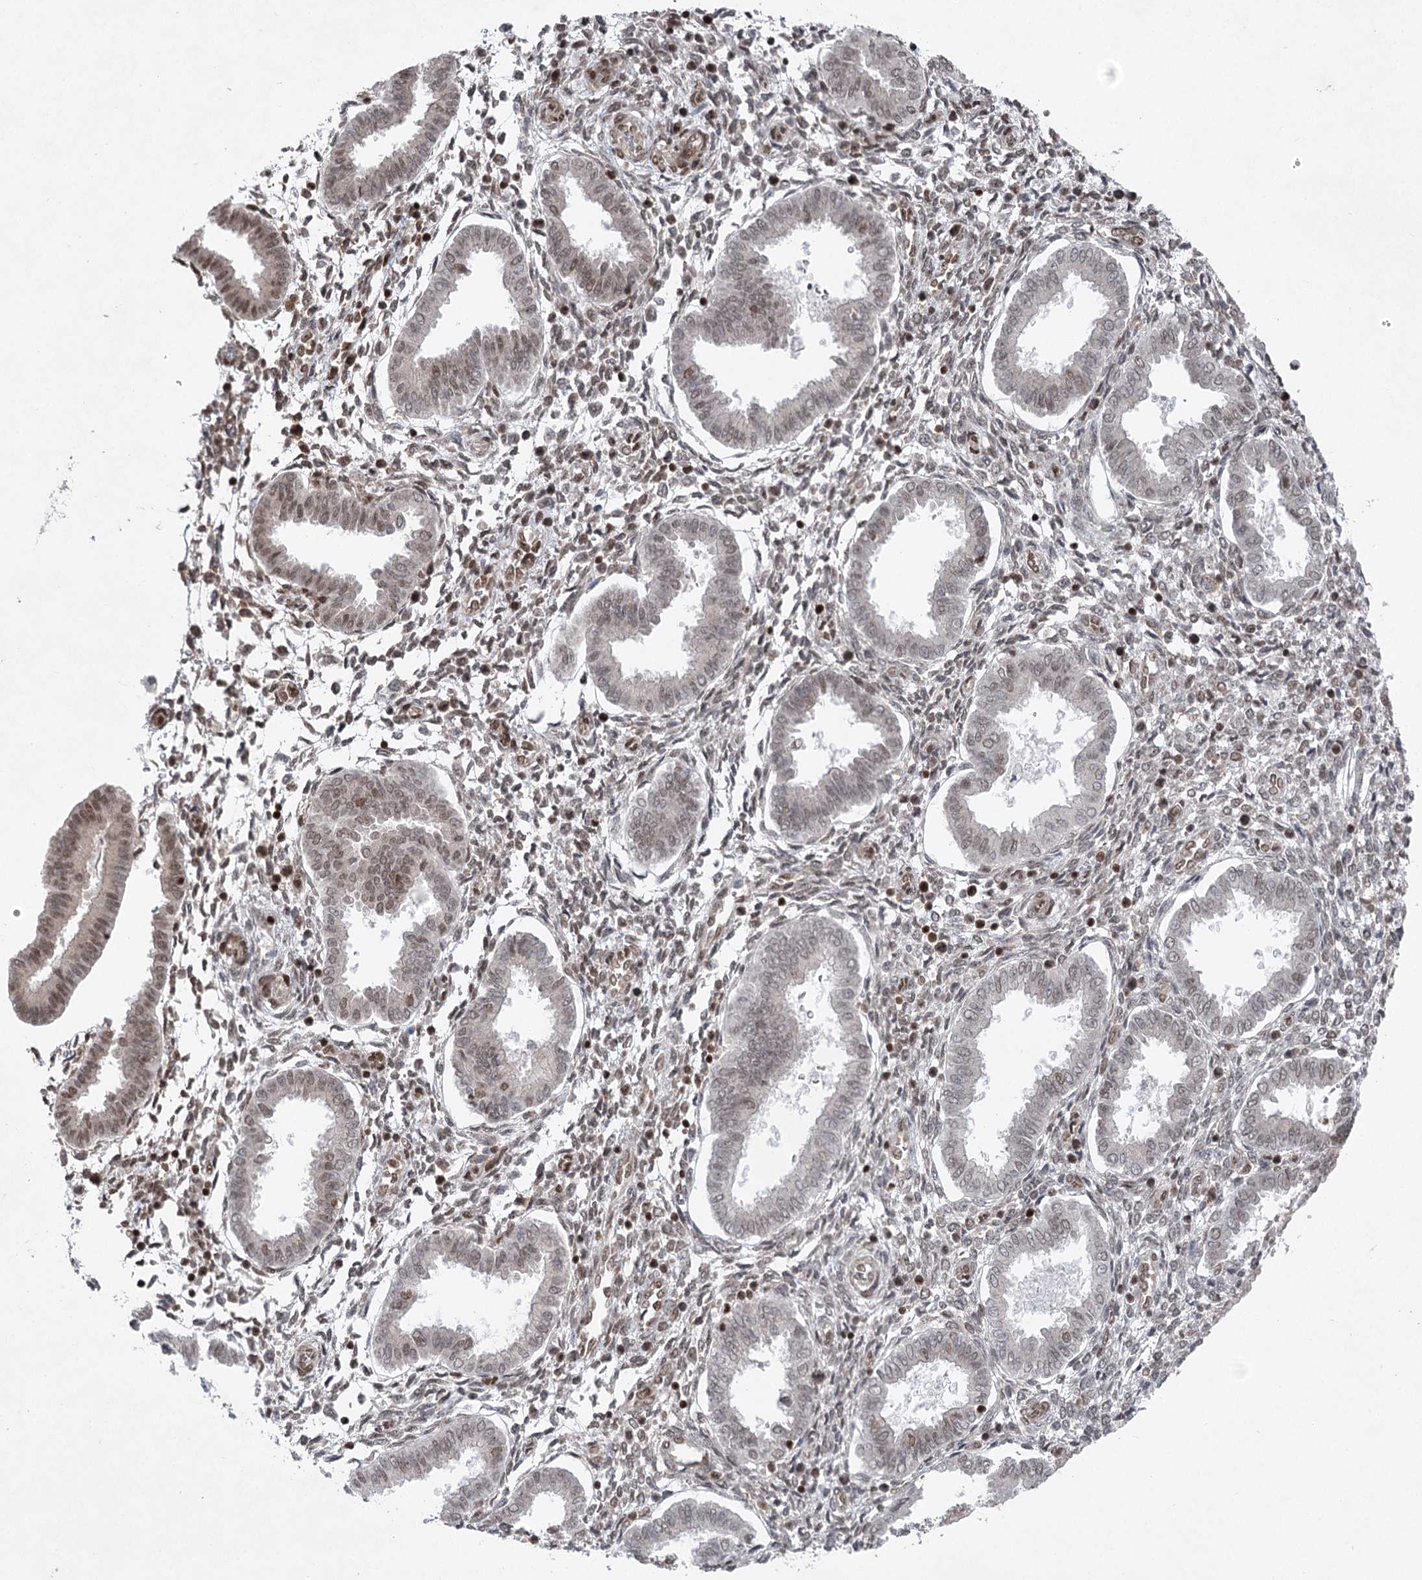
{"staining": {"intensity": "strong", "quantity": ">75%", "location": "nuclear"}, "tissue": "endometrium", "cell_type": "Cells in endometrial stroma", "image_type": "normal", "snomed": [{"axis": "morphology", "description": "Normal tissue, NOS"}, {"axis": "topography", "description": "Endometrium"}], "caption": "Immunohistochemistry (IHC) micrograph of benign endometrium: human endometrium stained using immunohistochemistry demonstrates high levels of strong protein expression localized specifically in the nuclear of cells in endometrial stroma, appearing as a nuclear brown color.", "gene": "CGGBP1", "patient": {"sex": "female", "age": 24}}